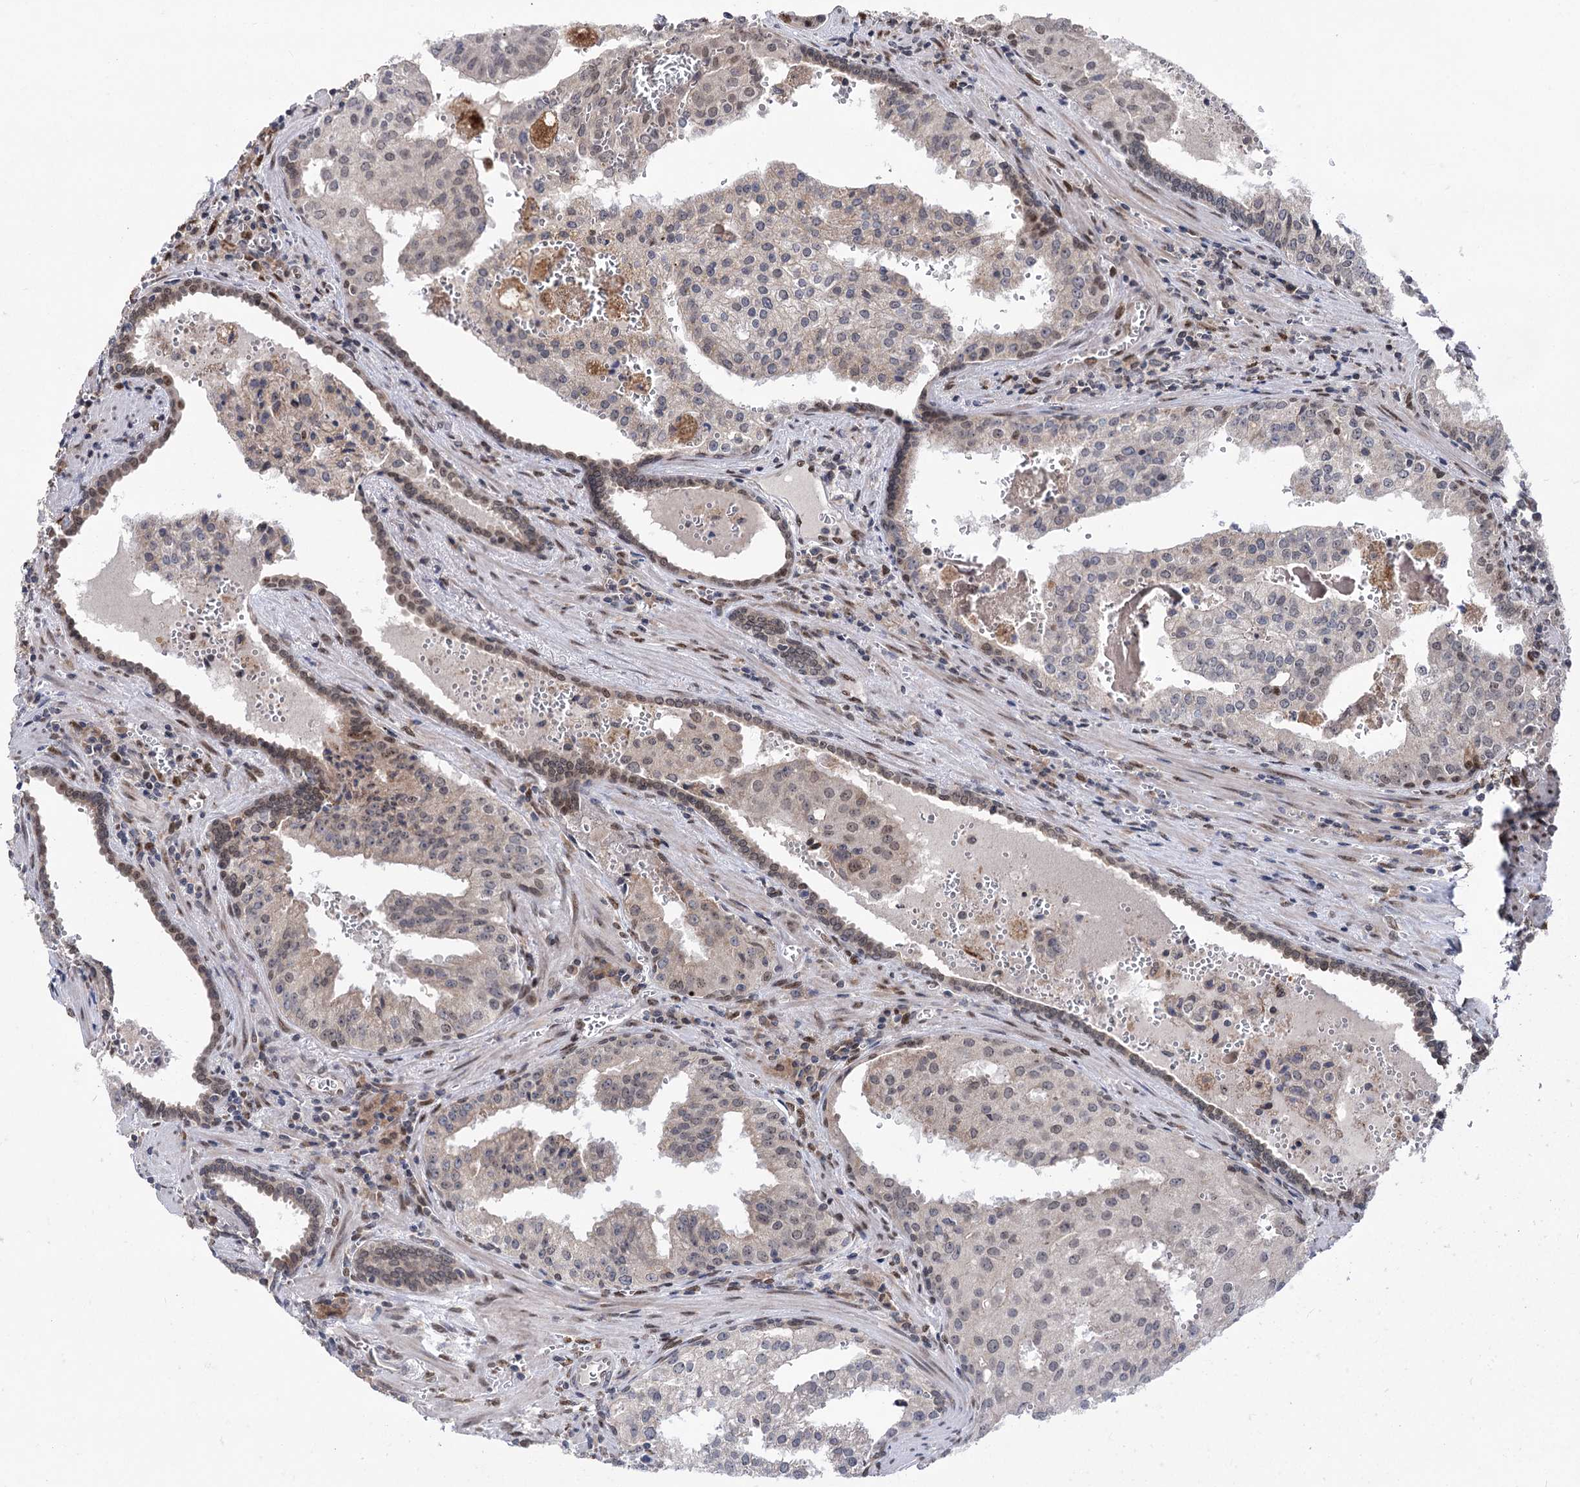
{"staining": {"intensity": "negative", "quantity": "none", "location": "none"}, "tissue": "prostate cancer", "cell_type": "Tumor cells", "image_type": "cancer", "snomed": [{"axis": "morphology", "description": "Adenocarcinoma, High grade"}, {"axis": "topography", "description": "Prostate"}], "caption": "Photomicrograph shows no significant protein staining in tumor cells of prostate cancer (adenocarcinoma (high-grade)).", "gene": "MESD", "patient": {"sex": "male", "age": 68}}